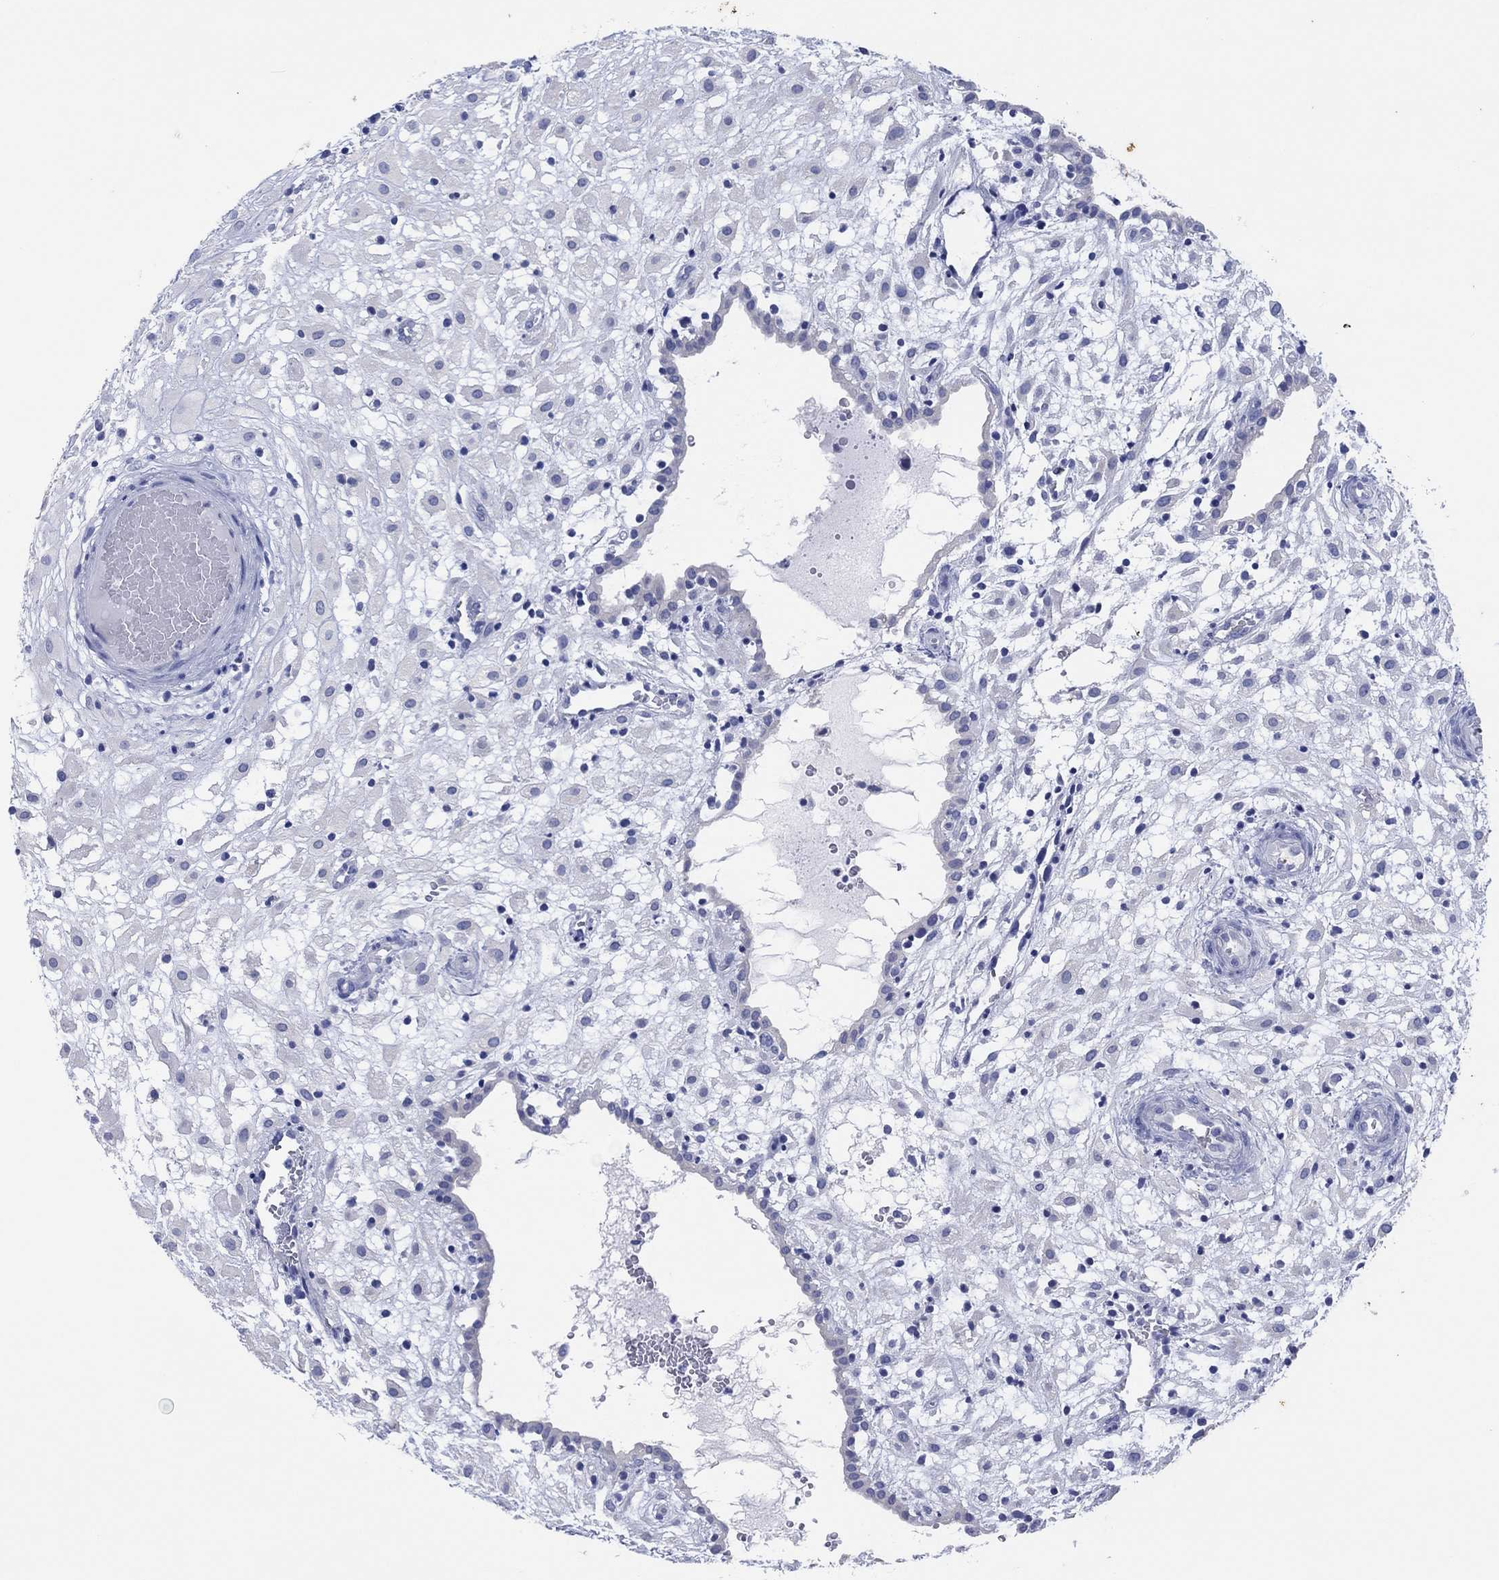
{"staining": {"intensity": "negative", "quantity": "none", "location": "none"}, "tissue": "placenta", "cell_type": "Decidual cells", "image_type": "normal", "snomed": [{"axis": "morphology", "description": "Normal tissue, NOS"}, {"axis": "topography", "description": "Placenta"}], "caption": "Decidual cells are negative for brown protein staining in normal placenta. (Immunohistochemistry, brightfield microscopy, high magnification).", "gene": "ERICH3", "patient": {"sex": "female", "age": 24}}